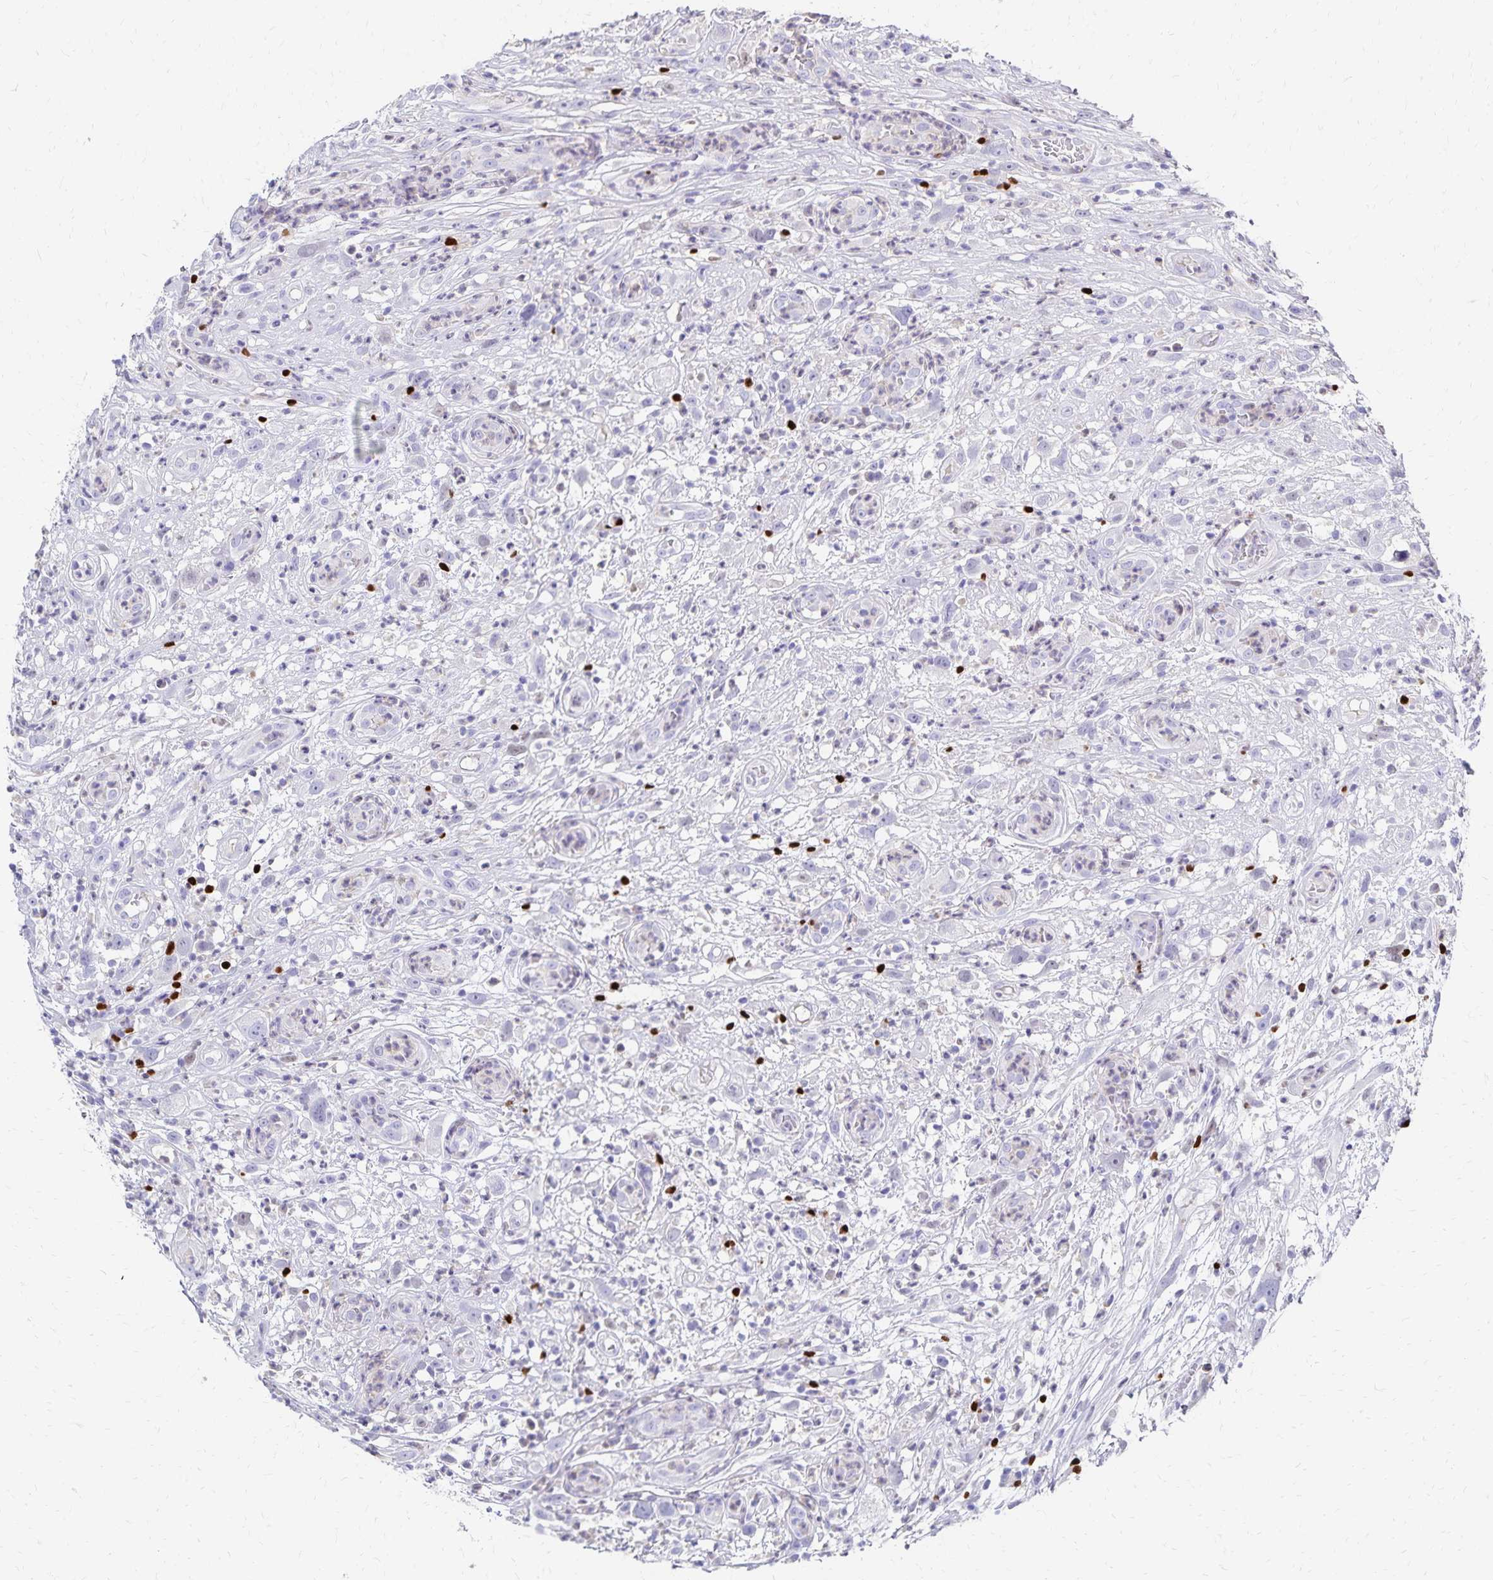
{"staining": {"intensity": "negative", "quantity": "none", "location": "none"}, "tissue": "head and neck cancer", "cell_type": "Tumor cells", "image_type": "cancer", "snomed": [{"axis": "morphology", "description": "Squamous cell carcinoma, NOS"}, {"axis": "topography", "description": "Head-Neck"}], "caption": "Immunohistochemical staining of human head and neck cancer exhibits no significant staining in tumor cells.", "gene": "PAX5", "patient": {"sex": "male", "age": 65}}